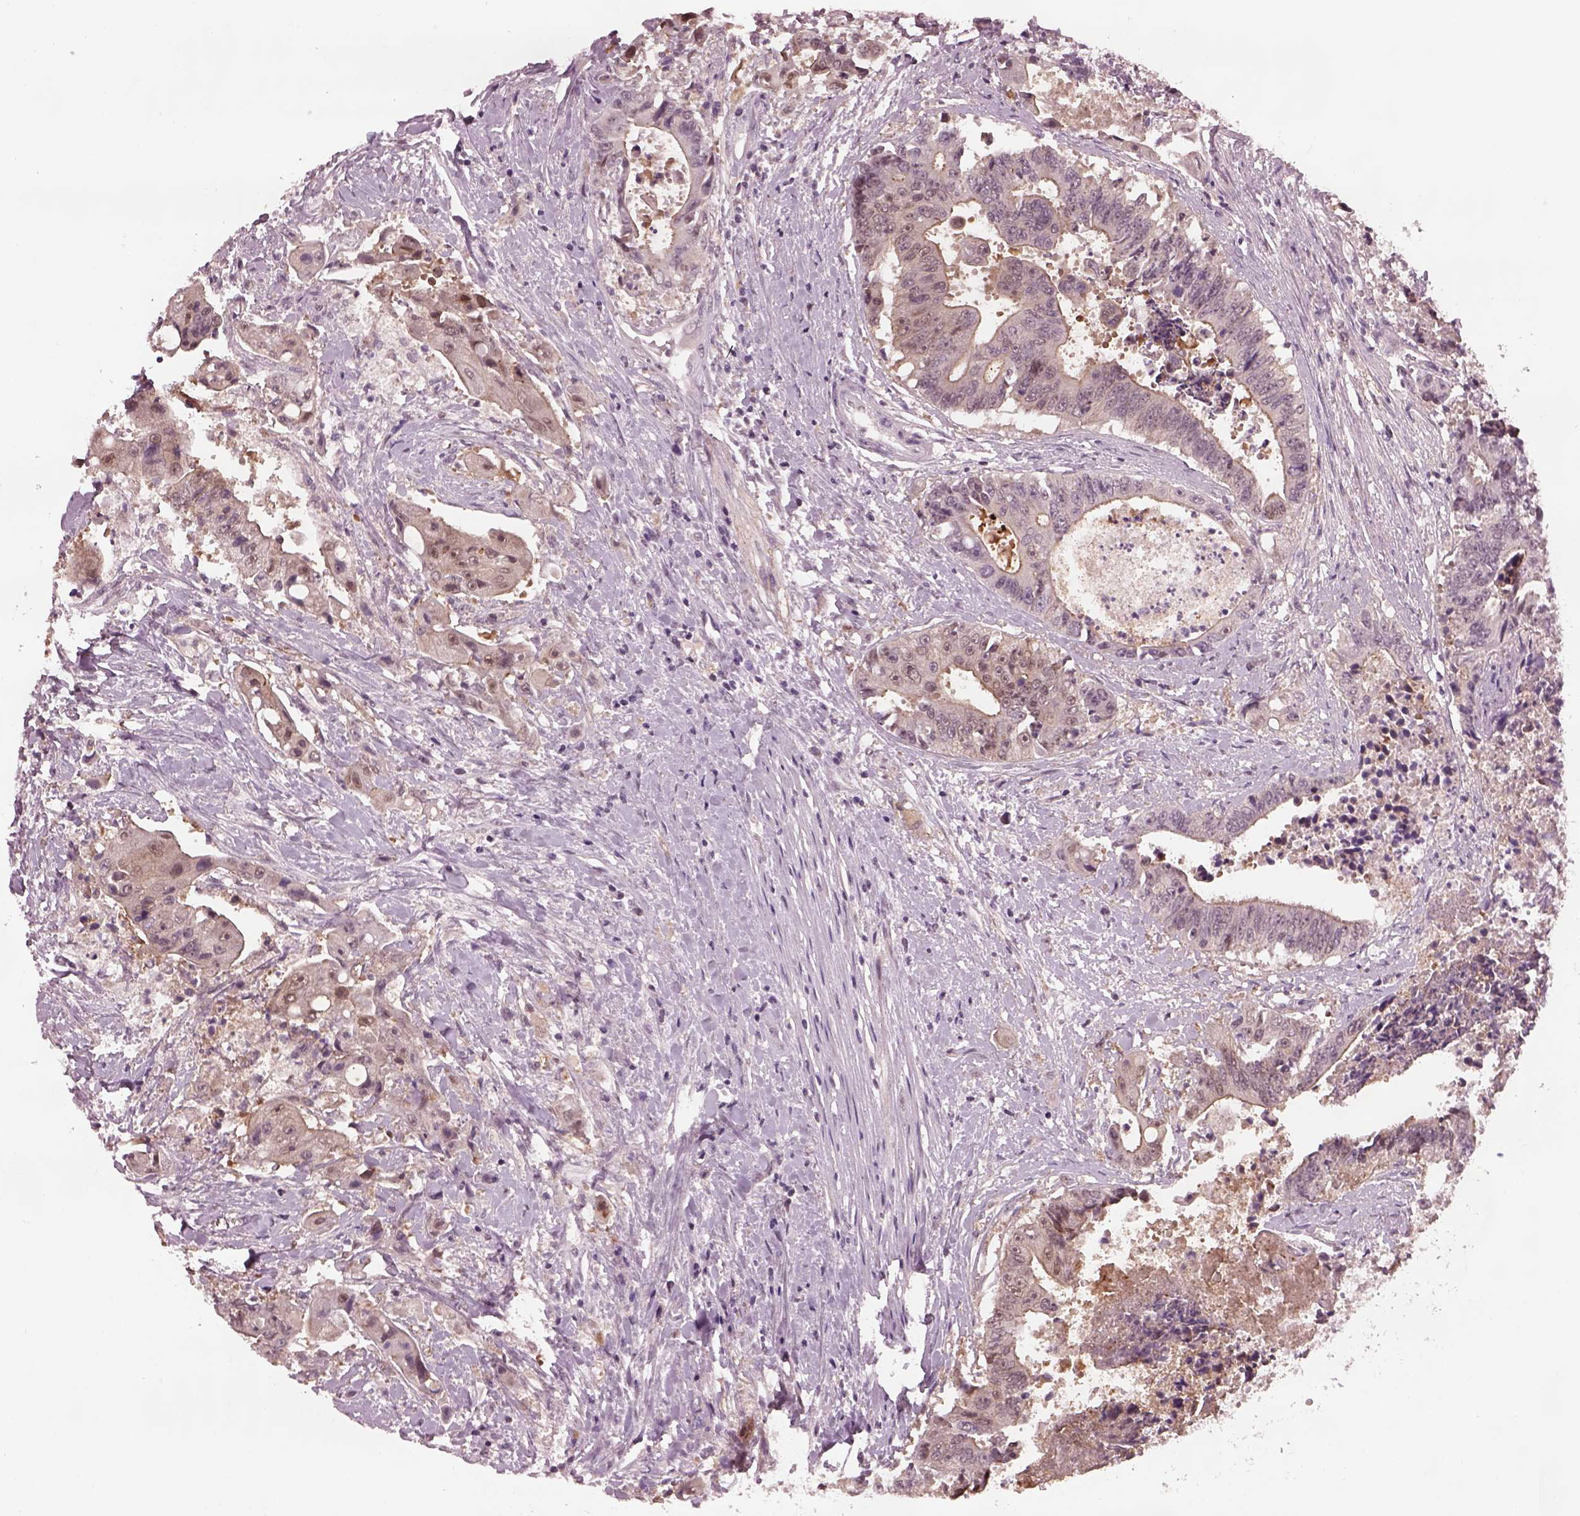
{"staining": {"intensity": "moderate", "quantity": "<25%", "location": "cytoplasmic/membranous"}, "tissue": "colorectal cancer", "cell_type": "Tumor cells", "image_type": "cancer", "snomed": [{"axis": "morphology", "description": "Adenocarcinoma, NOS"}, {"axis": "topography", "description": "Rectum"}], "caption": "This is a photomicrograph of IHC staining of colorectal cancer, which shows moderate positivity in the cytoplasmic/membranous of tumor cells.", "gene": "SRI", "patient": {"sex": "male", "age": 54}}